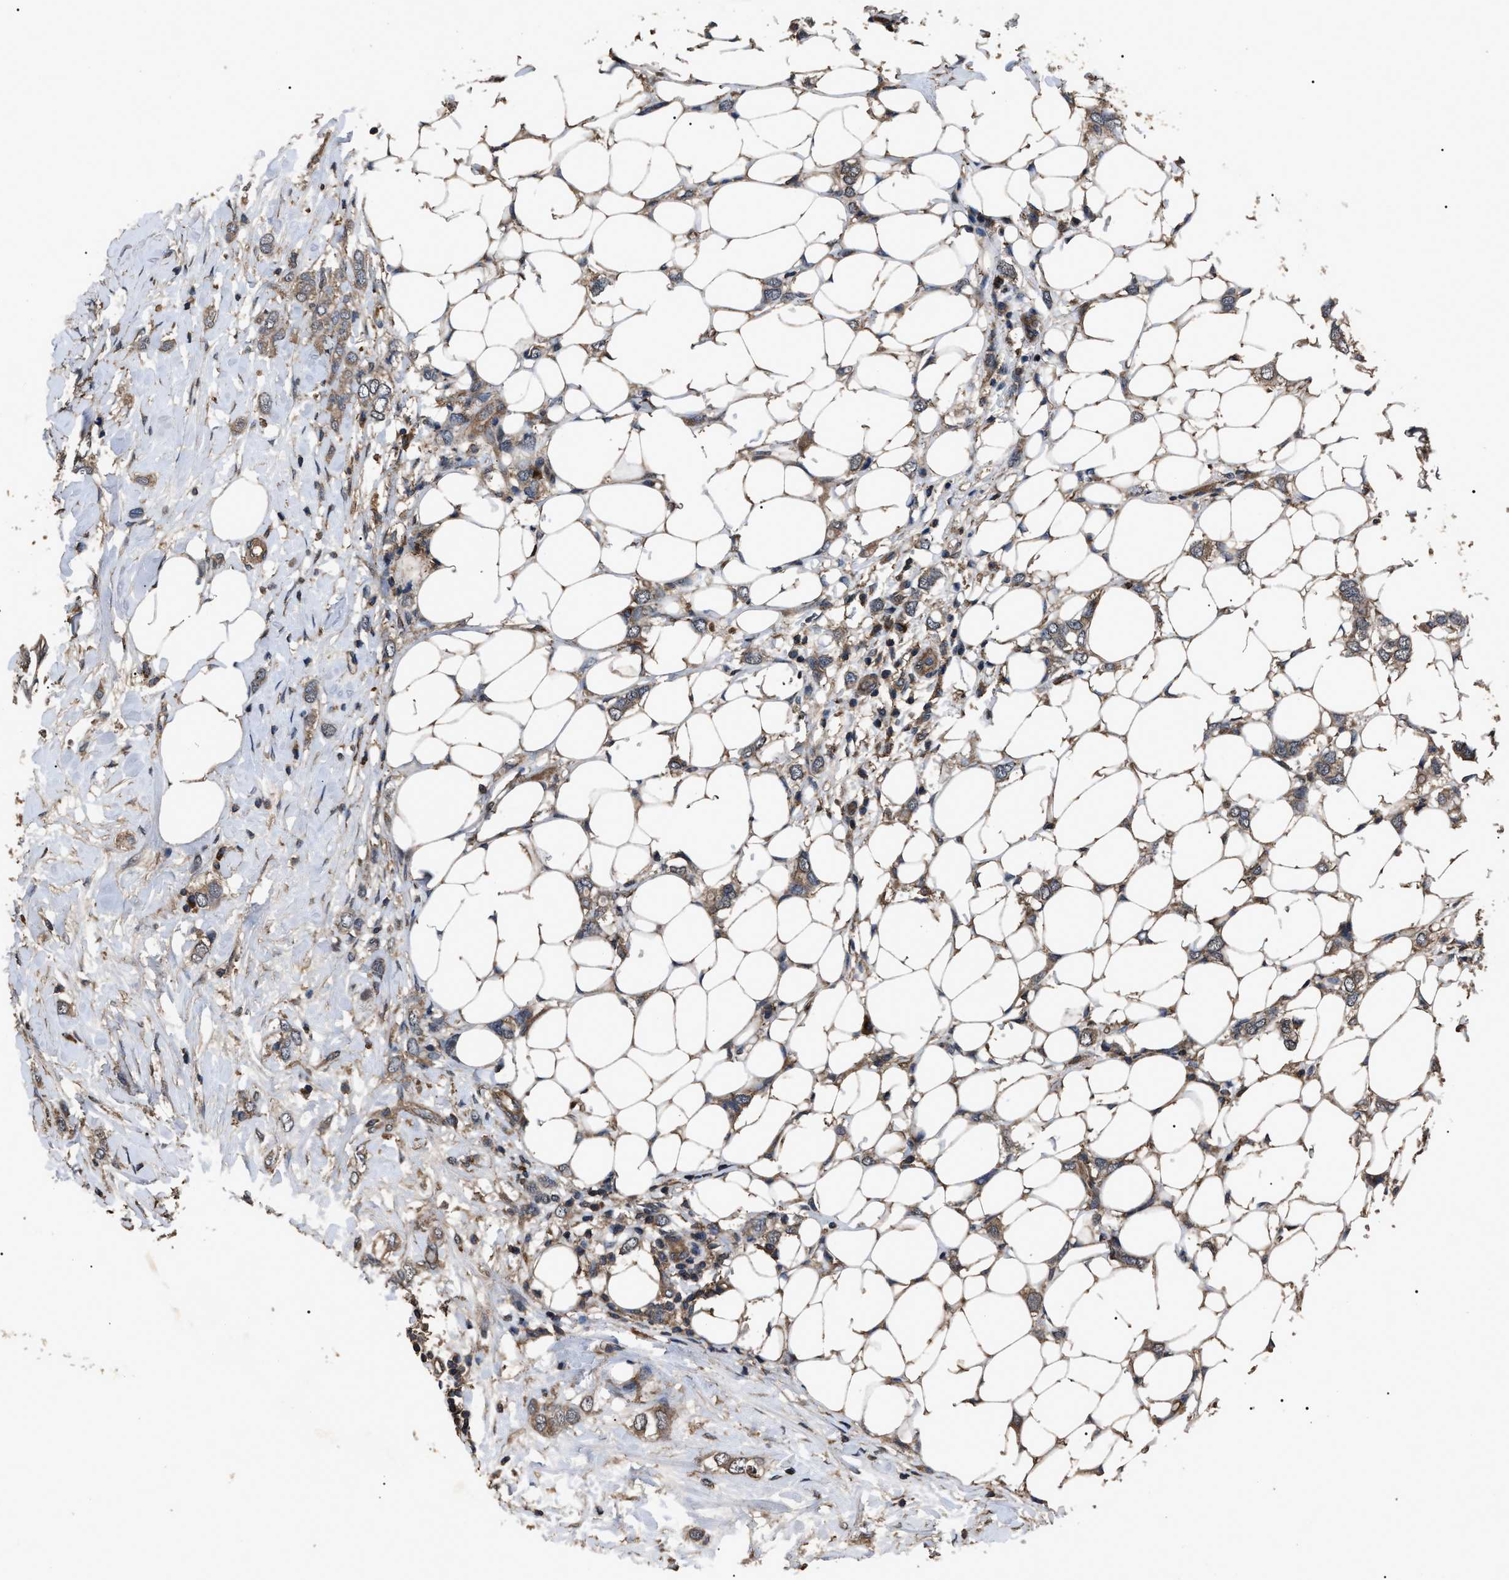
{"staining": {"intensity": "moderate", "quantity": ">75%", "location": "cytoplasmic/membranous"}, "tissue": "breast cancer", "cell_type": "Tumor cells", "image_type": "cancer", "snomed": [{"axis": "morphology", "description": "Normal tissue, NOS"}, {"axis": "morphology", "description": "Lobular carcinoma"}, {"axis": "topography", "description": "Breast"}], "caption": "Immunohistochemistry photomicrograph of human breast lobular carcinoma stained for a protein (brown), which displays medium levels of moderate cytoplasmic/membranous positivity in about >75% of tumor cells.", "gene": "RNF216", "patient": {"sex": "female", "age": 47}}